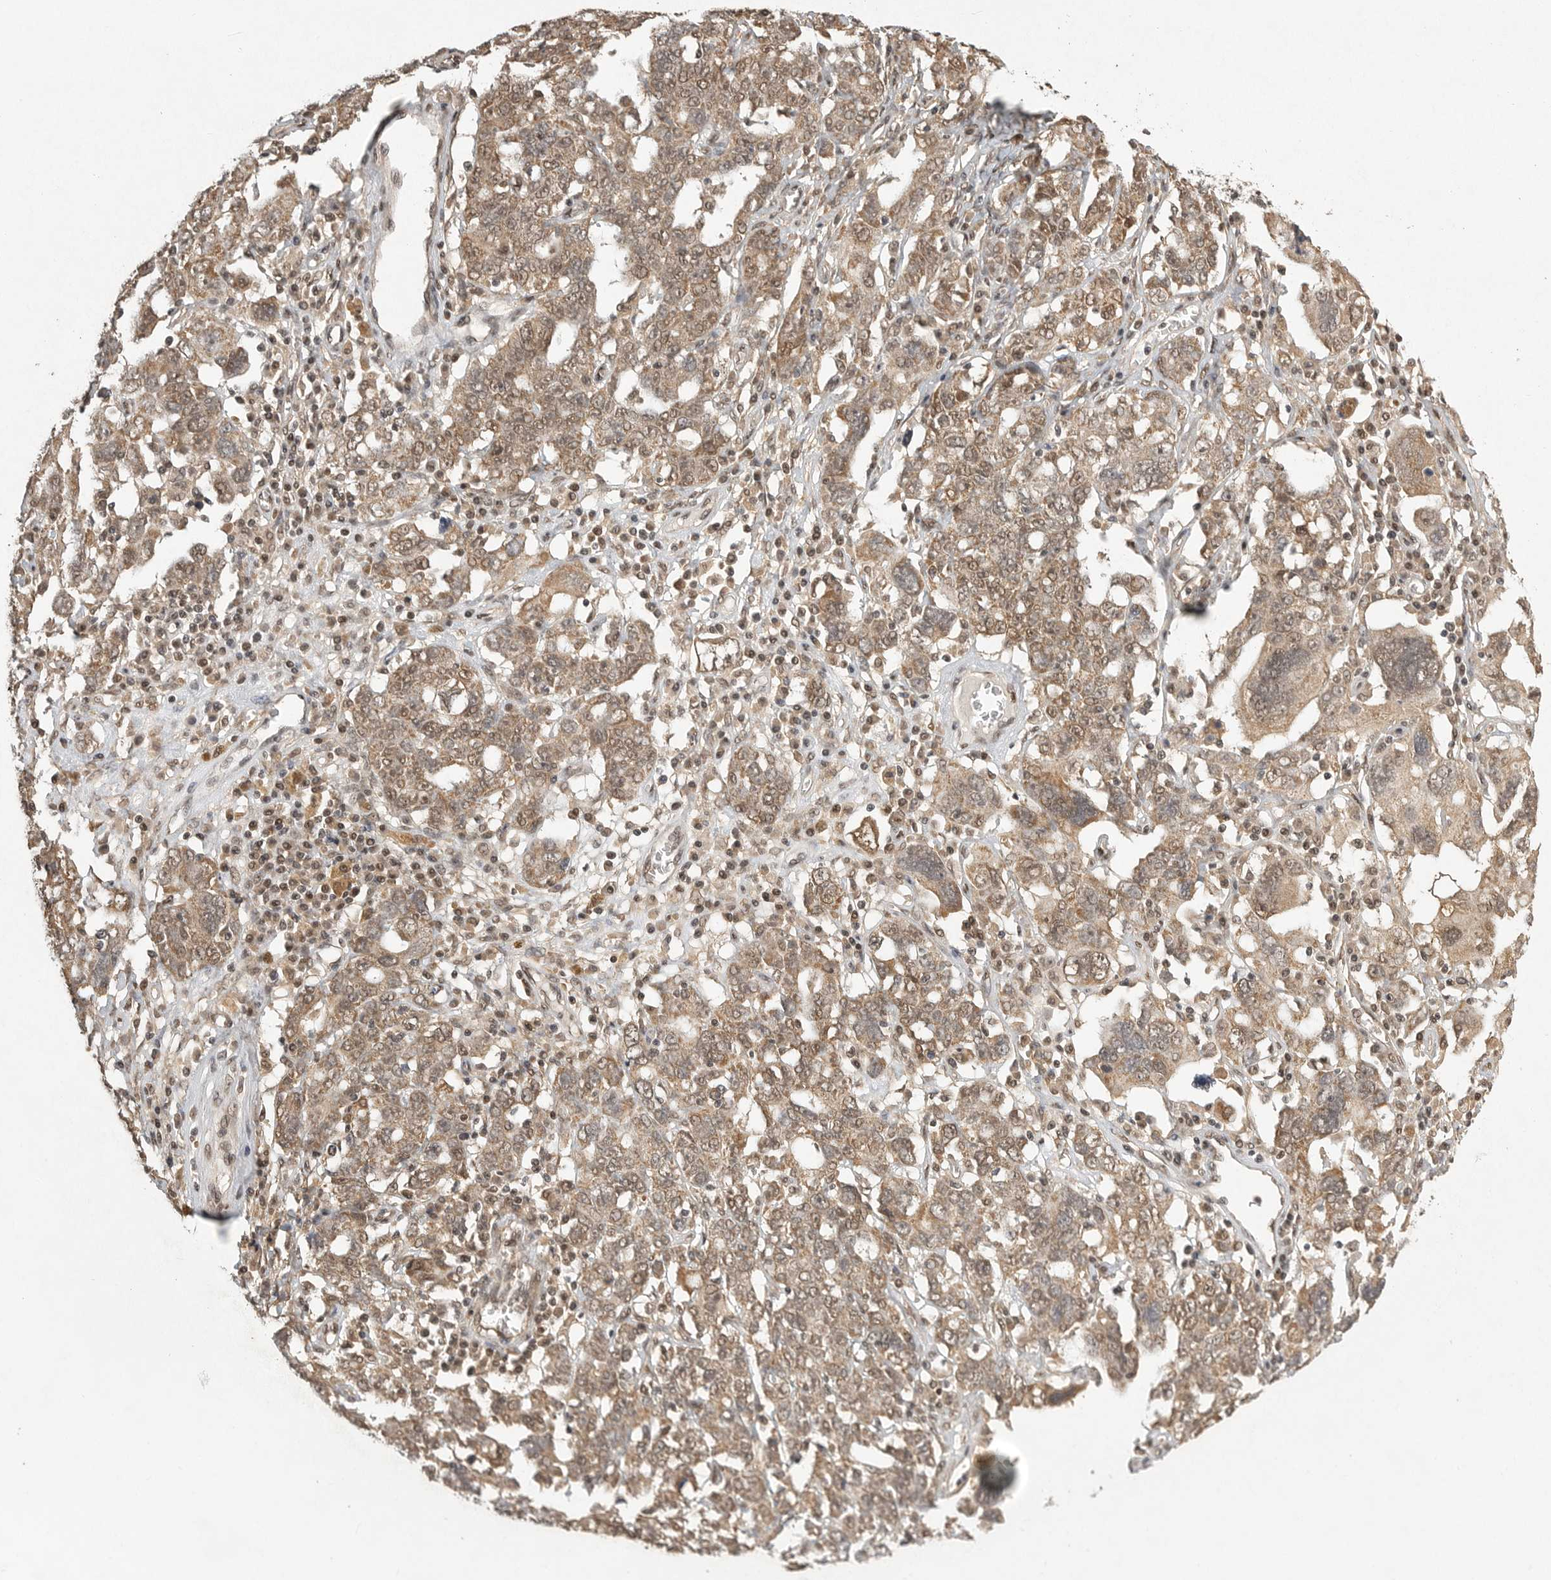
{"staining": {"intensity": "moderate", "quantity": ">75%", "location": "cytoplasmic/membranous,nuclear"}, "tissue": "ovarian cancer", "cell_type": "Tumor cells", "image_type": "cancer", "snomed": [{"axis": "morphology", "description": "Carcinoma, endometroid"}, {"axis": "topography", "description": "Ovary"}], "caption": "A brown stain highlights moderate cytoplasmic/membranous and nuclear positivity of a protein in ovarian cancer tumor cells.", "gene": "DFFA", "patient": {"sex": "female", "age": 62}}